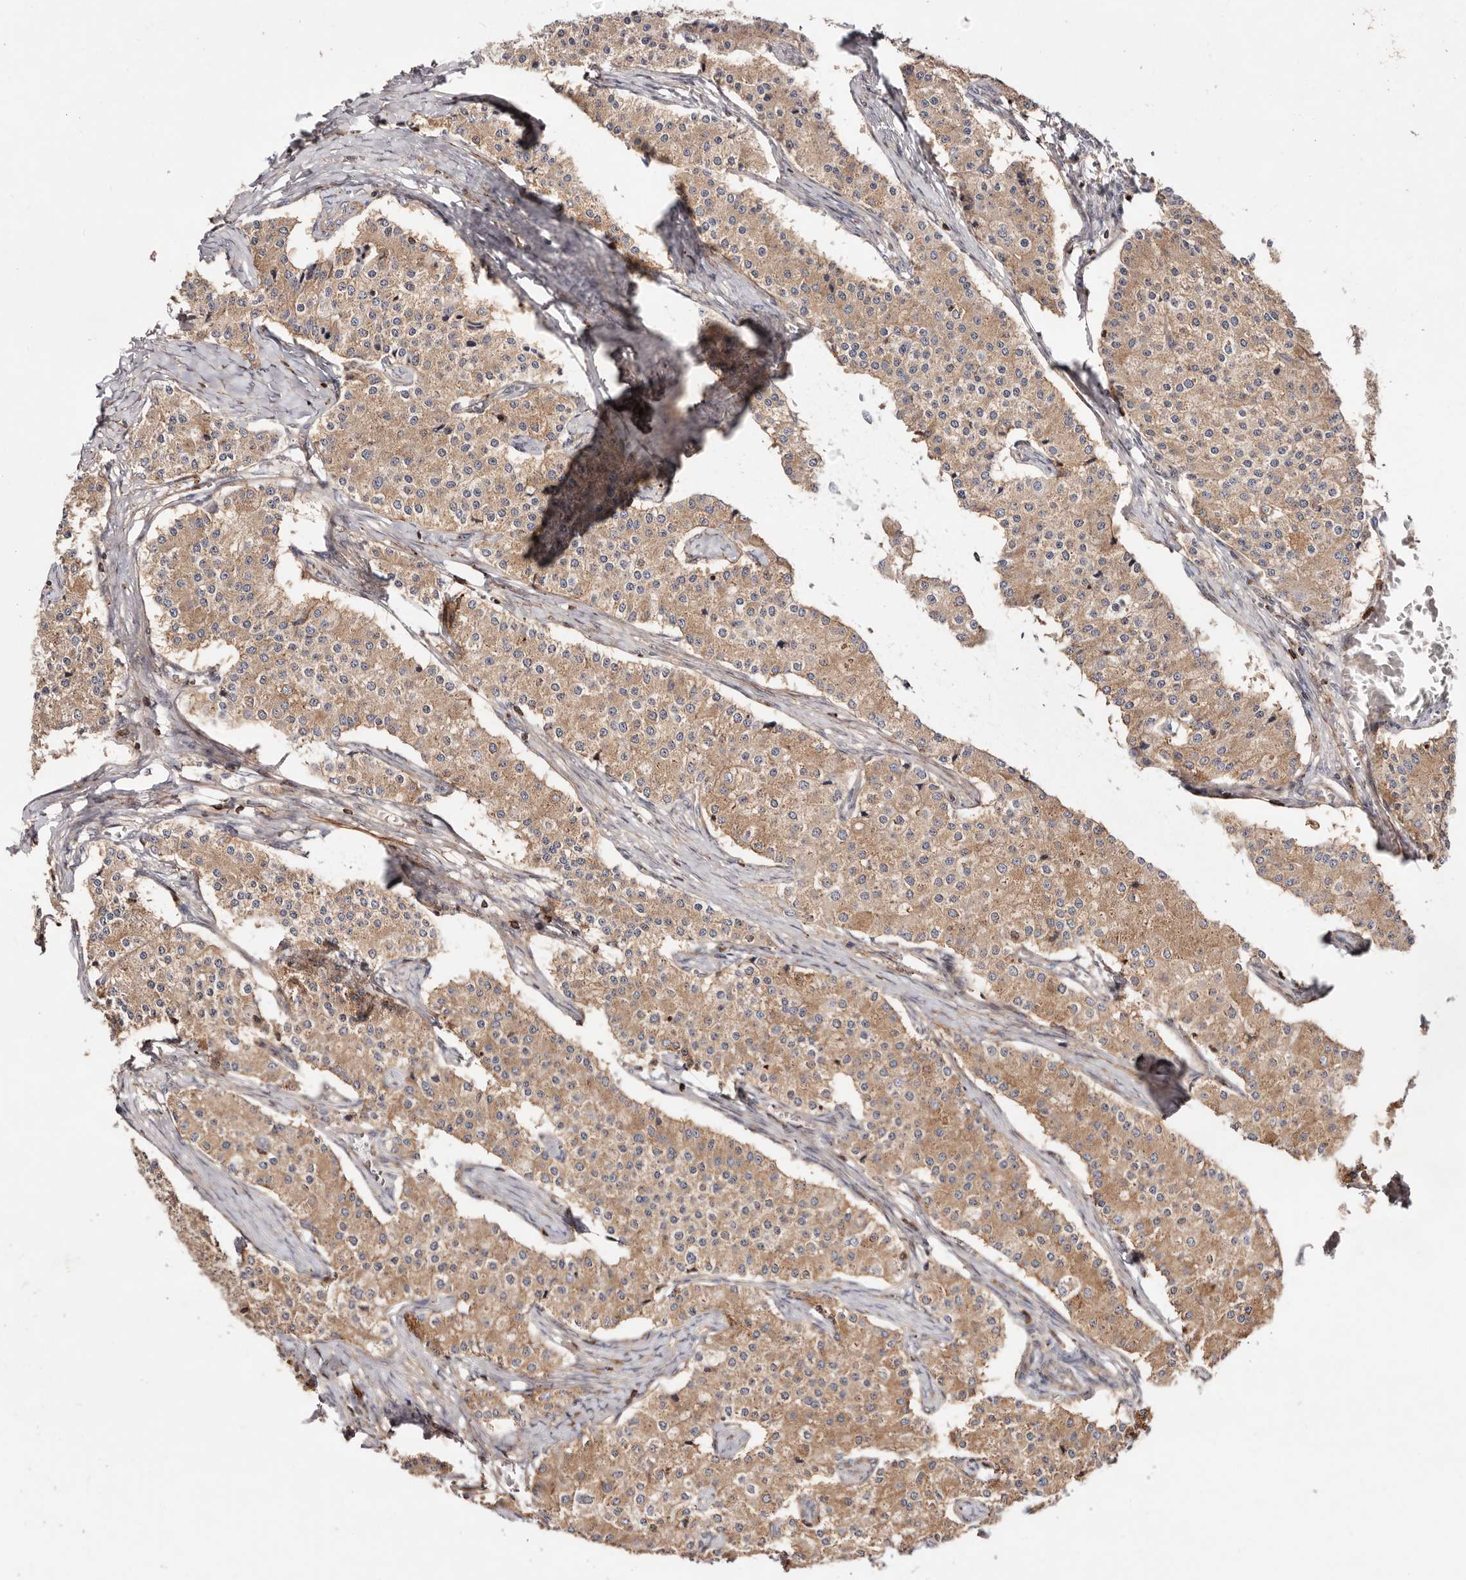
{"staining": {"intensity": "moderate", "quantity": ">75%", "location": "cytoplasmic/membranous"}, "tissue": "carcinoid", "cell_type": "Tumor cells", "image_type": "cancer", "snomed": [{"axis": "morphology", "description": "Carcinoid, malignant, NOS"}, {"axis": "topography", "description": "Colon"}], "caption": "Carcinoid tissue demonstrates moderate cytoplasmic/membranous staining in approximately >75% of tumor cells, visualized by immunohistochemistry.", "gene": "PTPN22", "patient": {"sex": "female", "age": 52}}